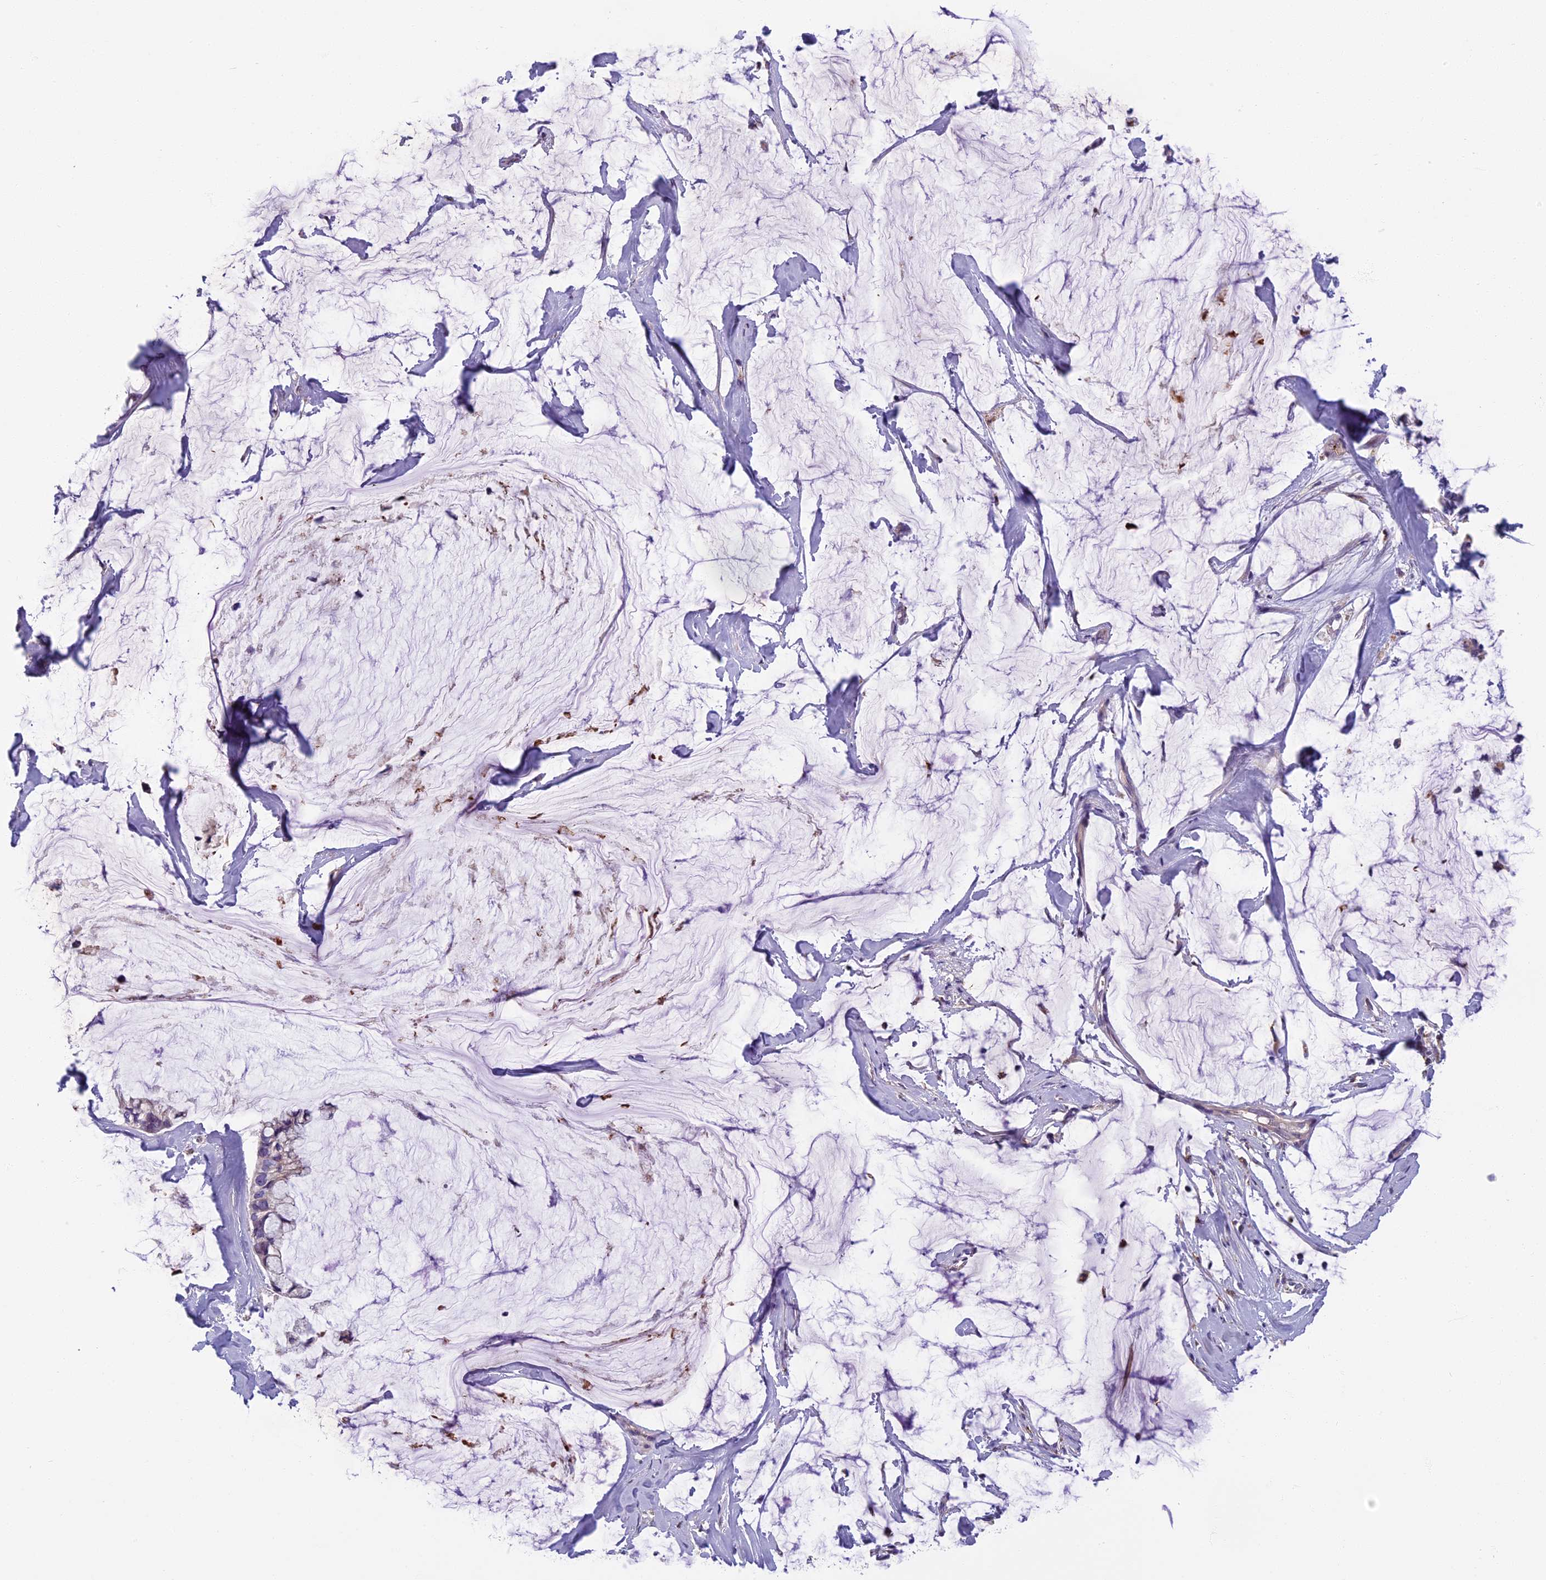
{"staining": {"intensity": "weak", "quantity": "25%-75%", "location": "cytoplasmic/membranous"}, "tissue": "ovarian cancer", "cell_type": "Tumor cells", "image_type": "cancer", "snomed": [{"axis": "morphology", "description": "Cystadenocarcinoma, mucinous, NOS"}, {"axis": "topography", "description": "Ovary"}], "caption": "Ovarian cancer (mucinous cystadenocarcinoma) stained with a brown dye reveals weak cytoplasmic/membranous positive expression in about 25%-75% of tumor cells.", "gene": "SEMA7A", "patient": {"sex": "female", "age": 39}}